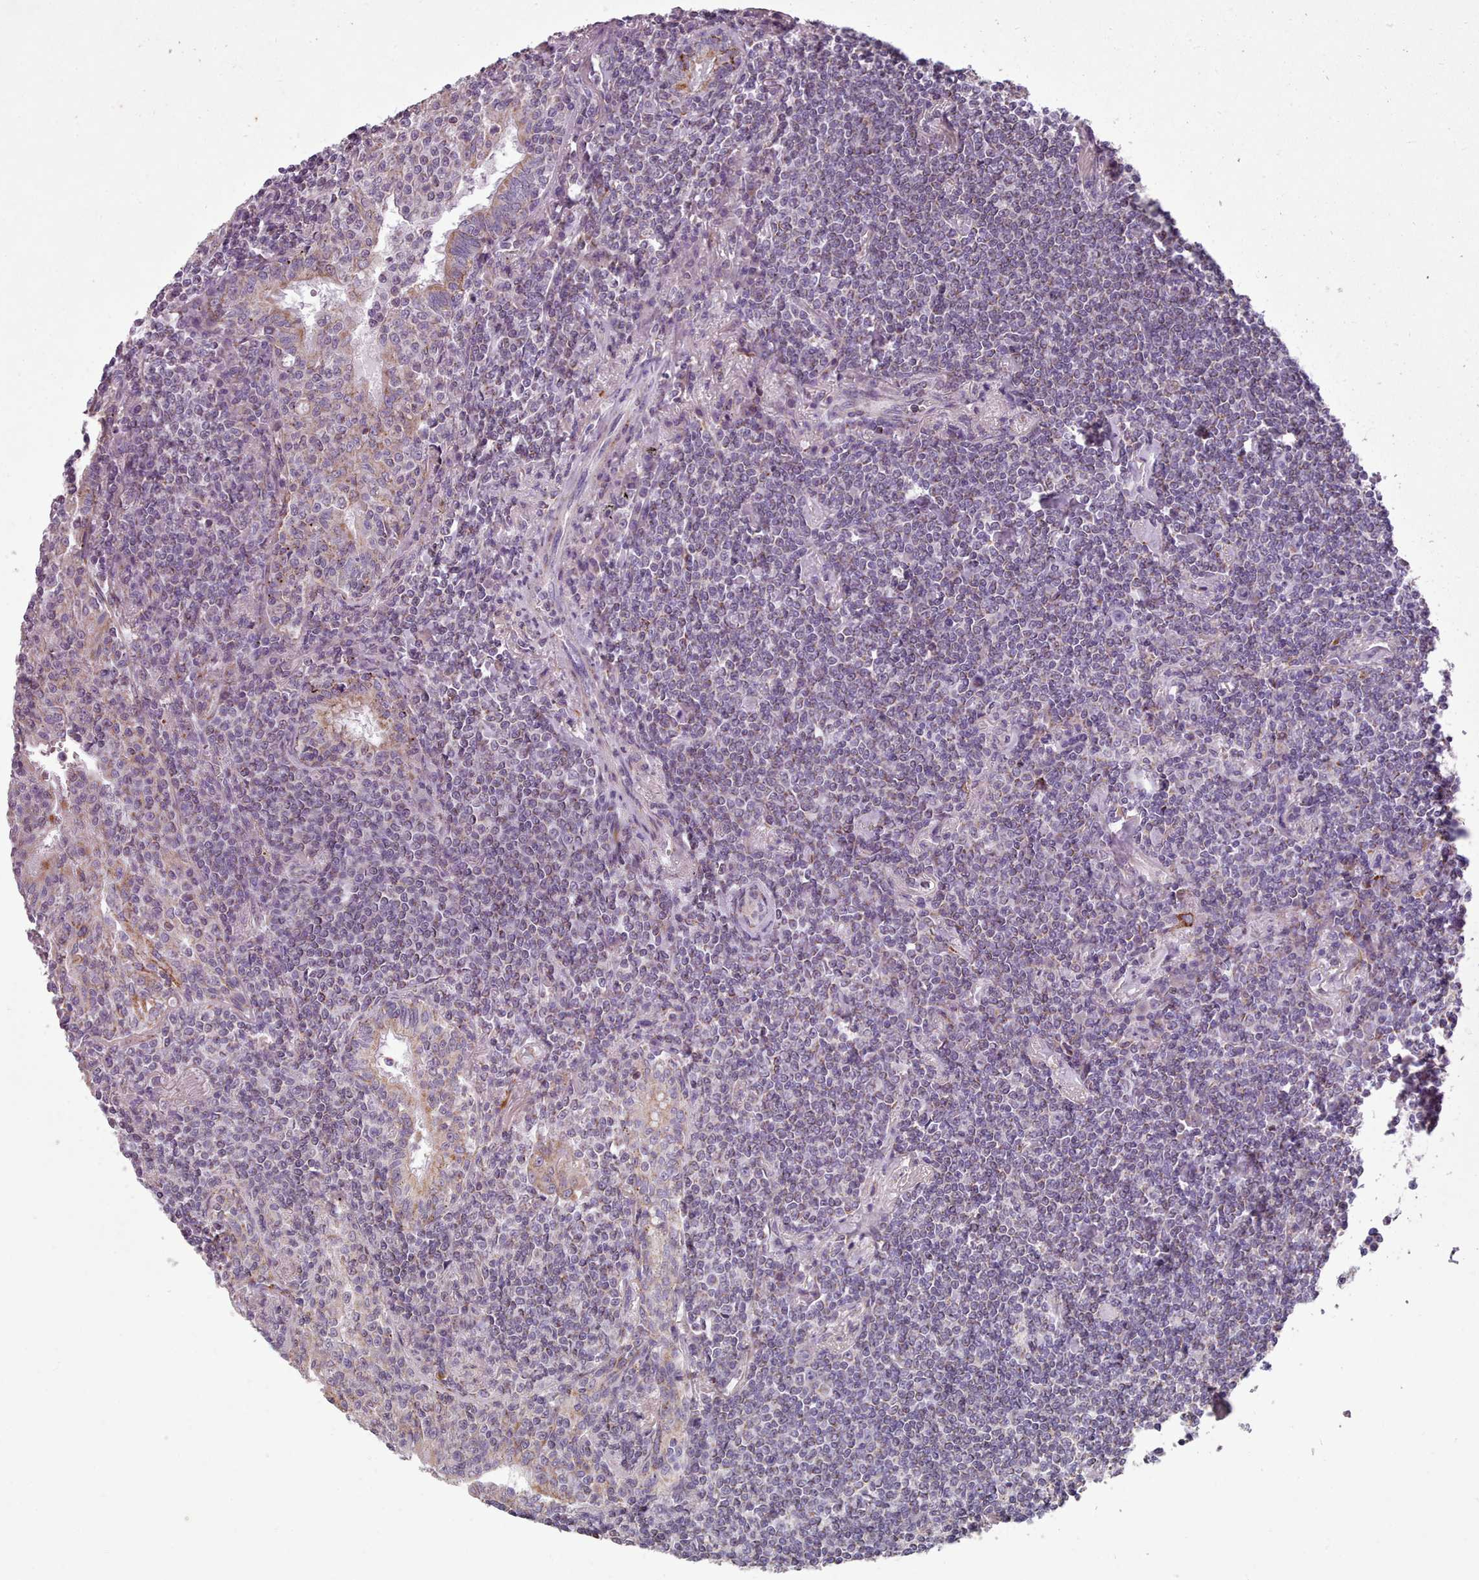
{"staining": {"intensity": "negative", "quantity": "none", "location": "none"}, "tissue": "lymphoma", "cell_type": "Tumor cells", "image_type": "cancer", "snomed": [{"axis": "morphology", "description": "Malignant lymphoma, non-Hodgkin's type, Low grade"}, {"axis": "topography", "description": "Lung"}], "caption": "Immunohistochemistry of human low-grade malignant lymphoma, non-Hodgkin's type demonstrates no positivity in tumor cells.", "gene": "FKBP10", "patient": {"sex": "female", "age": 71}}